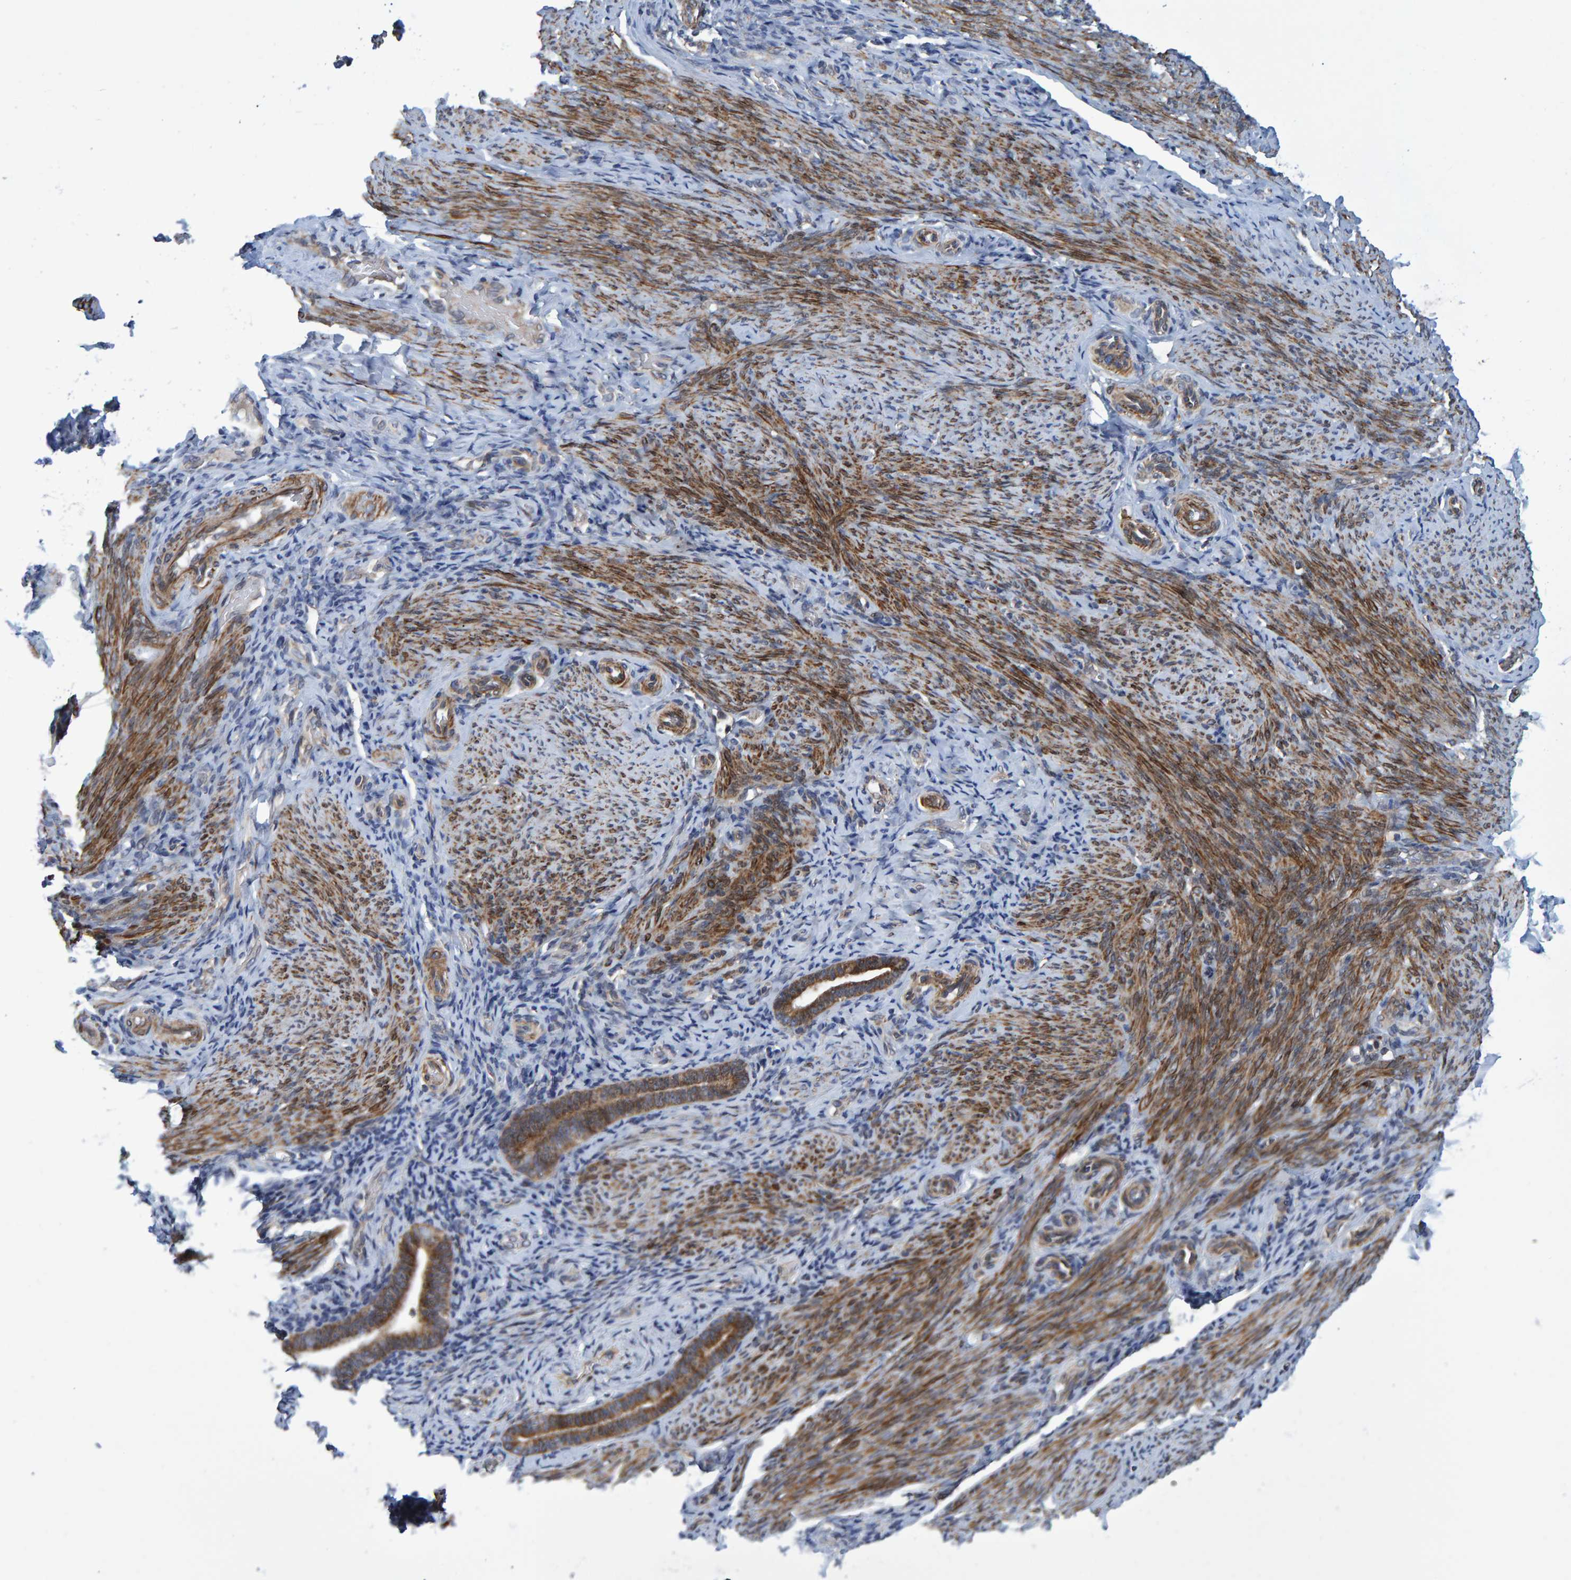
{"staining": {"intensity": "negative", "quantity": "none", "location": "none"}, "tissue": "endometrium", "cell_type": "Cells in endometrial stroma", "image_type": "normal", "snomed": [{"axis": "morphology", "description": "Normal tissue, NOS"}, {"axis": "topography", "description": "Endometrium"}], "caption": "Immunohistochemistry photomicrograph of benign endometrium: human endometrium stained with DAB displays no significant protein positivity in cells in endometrial stroma.", "gene": "ATP6V1H", "patient": {"sex": "female", "age": 51}}